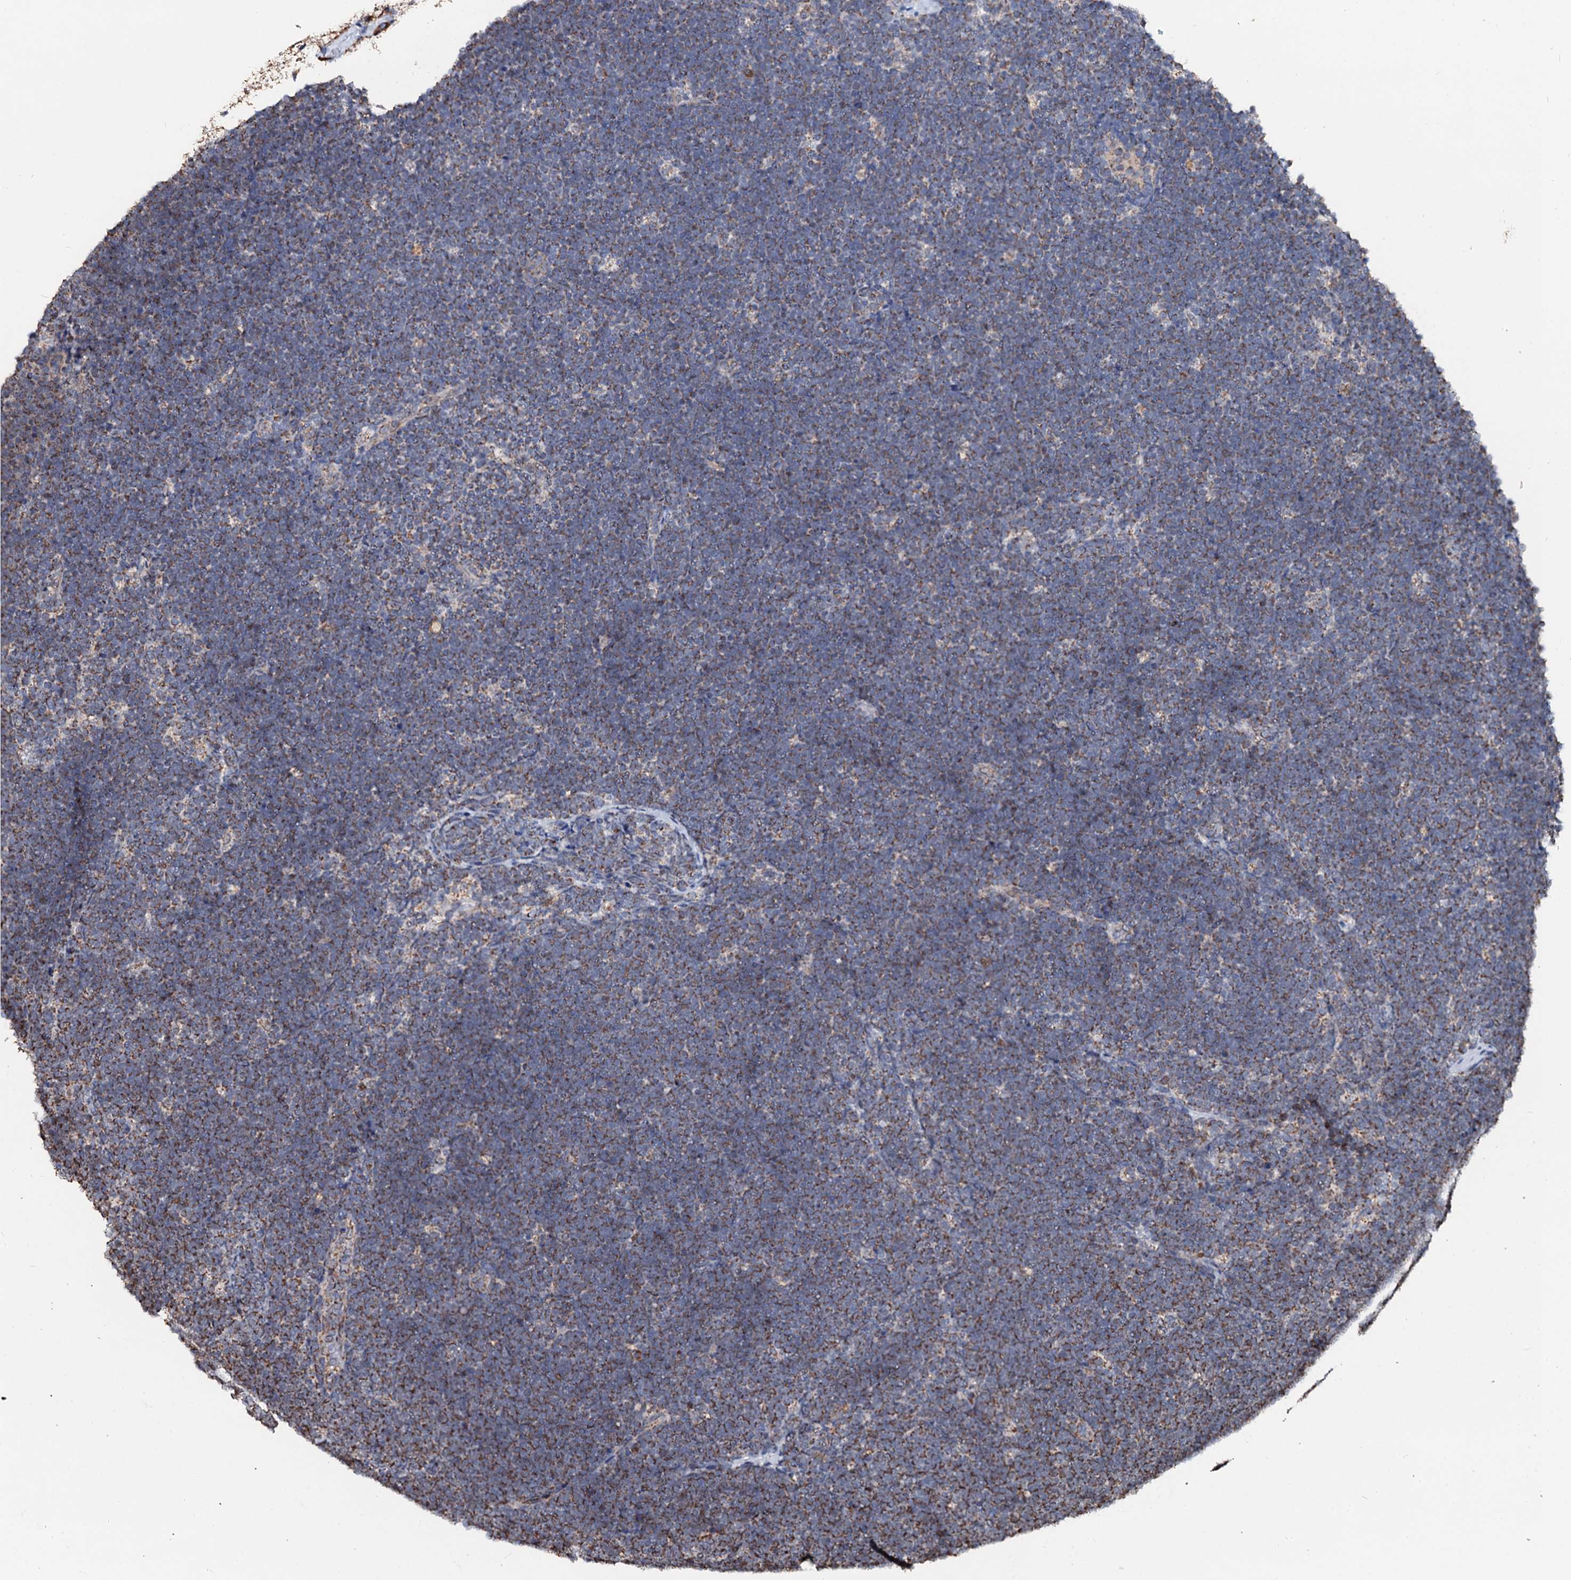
{"staining": {"intensity": "moderate", "quantity": "25%-75%", "location": "cytoplasmic/membranous"}, "tissue": "lymphoma", "cell_type": "Tumor cells", "image_type": "cancer", "snomed": [{"axis": "morphology", "description": "Malignant lymphoma, non-Hodgkin's type, High grade"}, {"axis": "topography", "description": "Lymph node"}], "caption": "Immunohistochemical staining of high-grade malignant lymphoma, non-Hodgkin's type displays moderate cytoplasmic/membranous protein staining in about 25%-75% of tumor cells.", "gene": "SECISBP2L", "patient": {"sex": "male", "age": 13}}